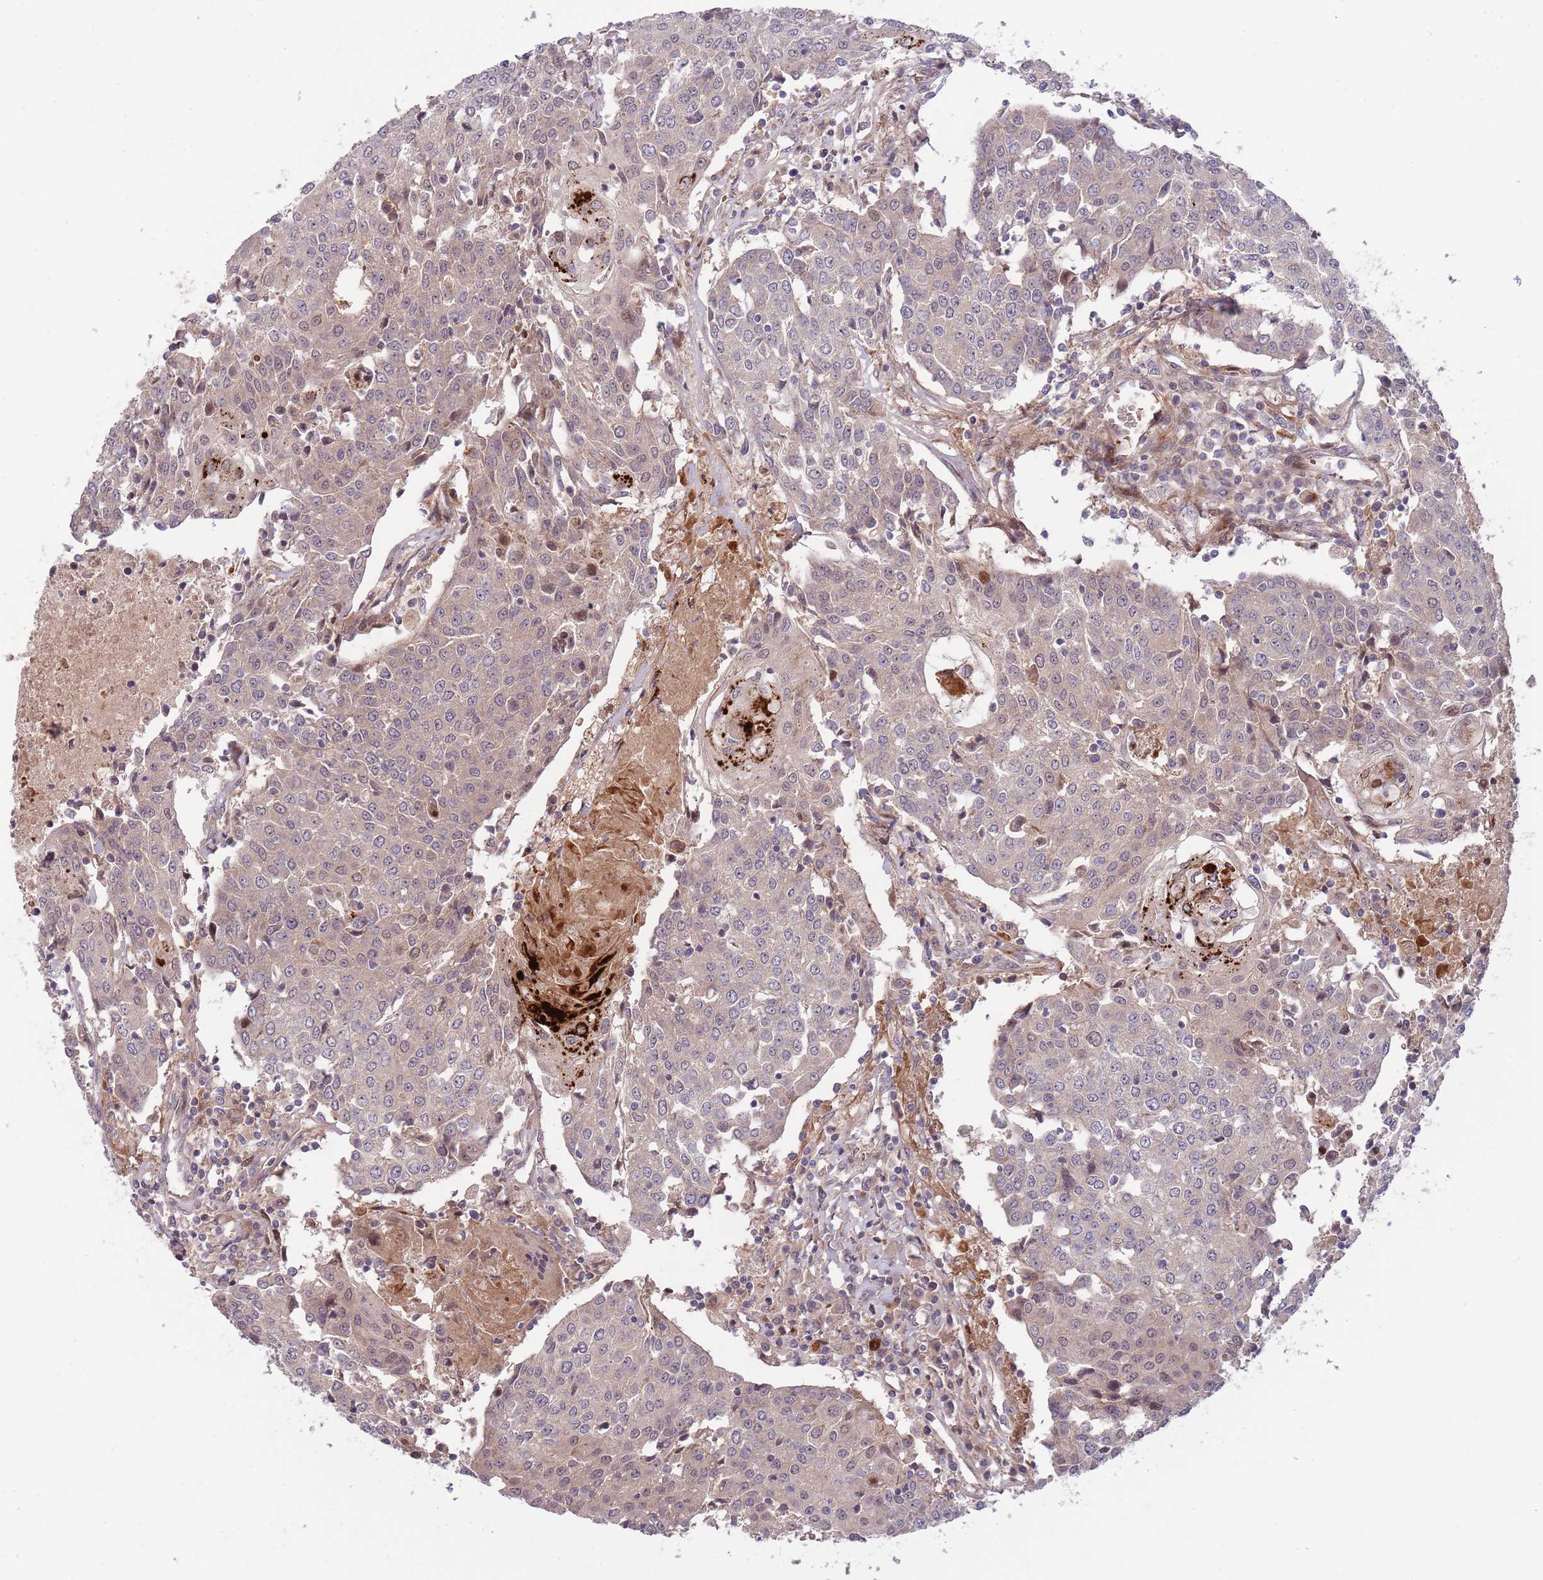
{"staining": {"intensity": "weak", "quantity": "25%-75%", "location": "cytoplasmic/membranous"}, "tissue": "urothelial cancer", "cell_type": "Tumor cells", "image_type": "cancer", "snomed": [{"axis": "morphology", "description": "Urothelial carcinoma, High grade"}, {"axis": "topography", "description": "Urinary bladder"}], "caption": "The photomicrograph reveals staining of urothelial carcinoma (high-grade), revealing weak cytoplasmic/membranous protein expression (brown color) within tumor cells.", "gene": "NT5DC4", "patient": {"sex": "female", "age": 85}}